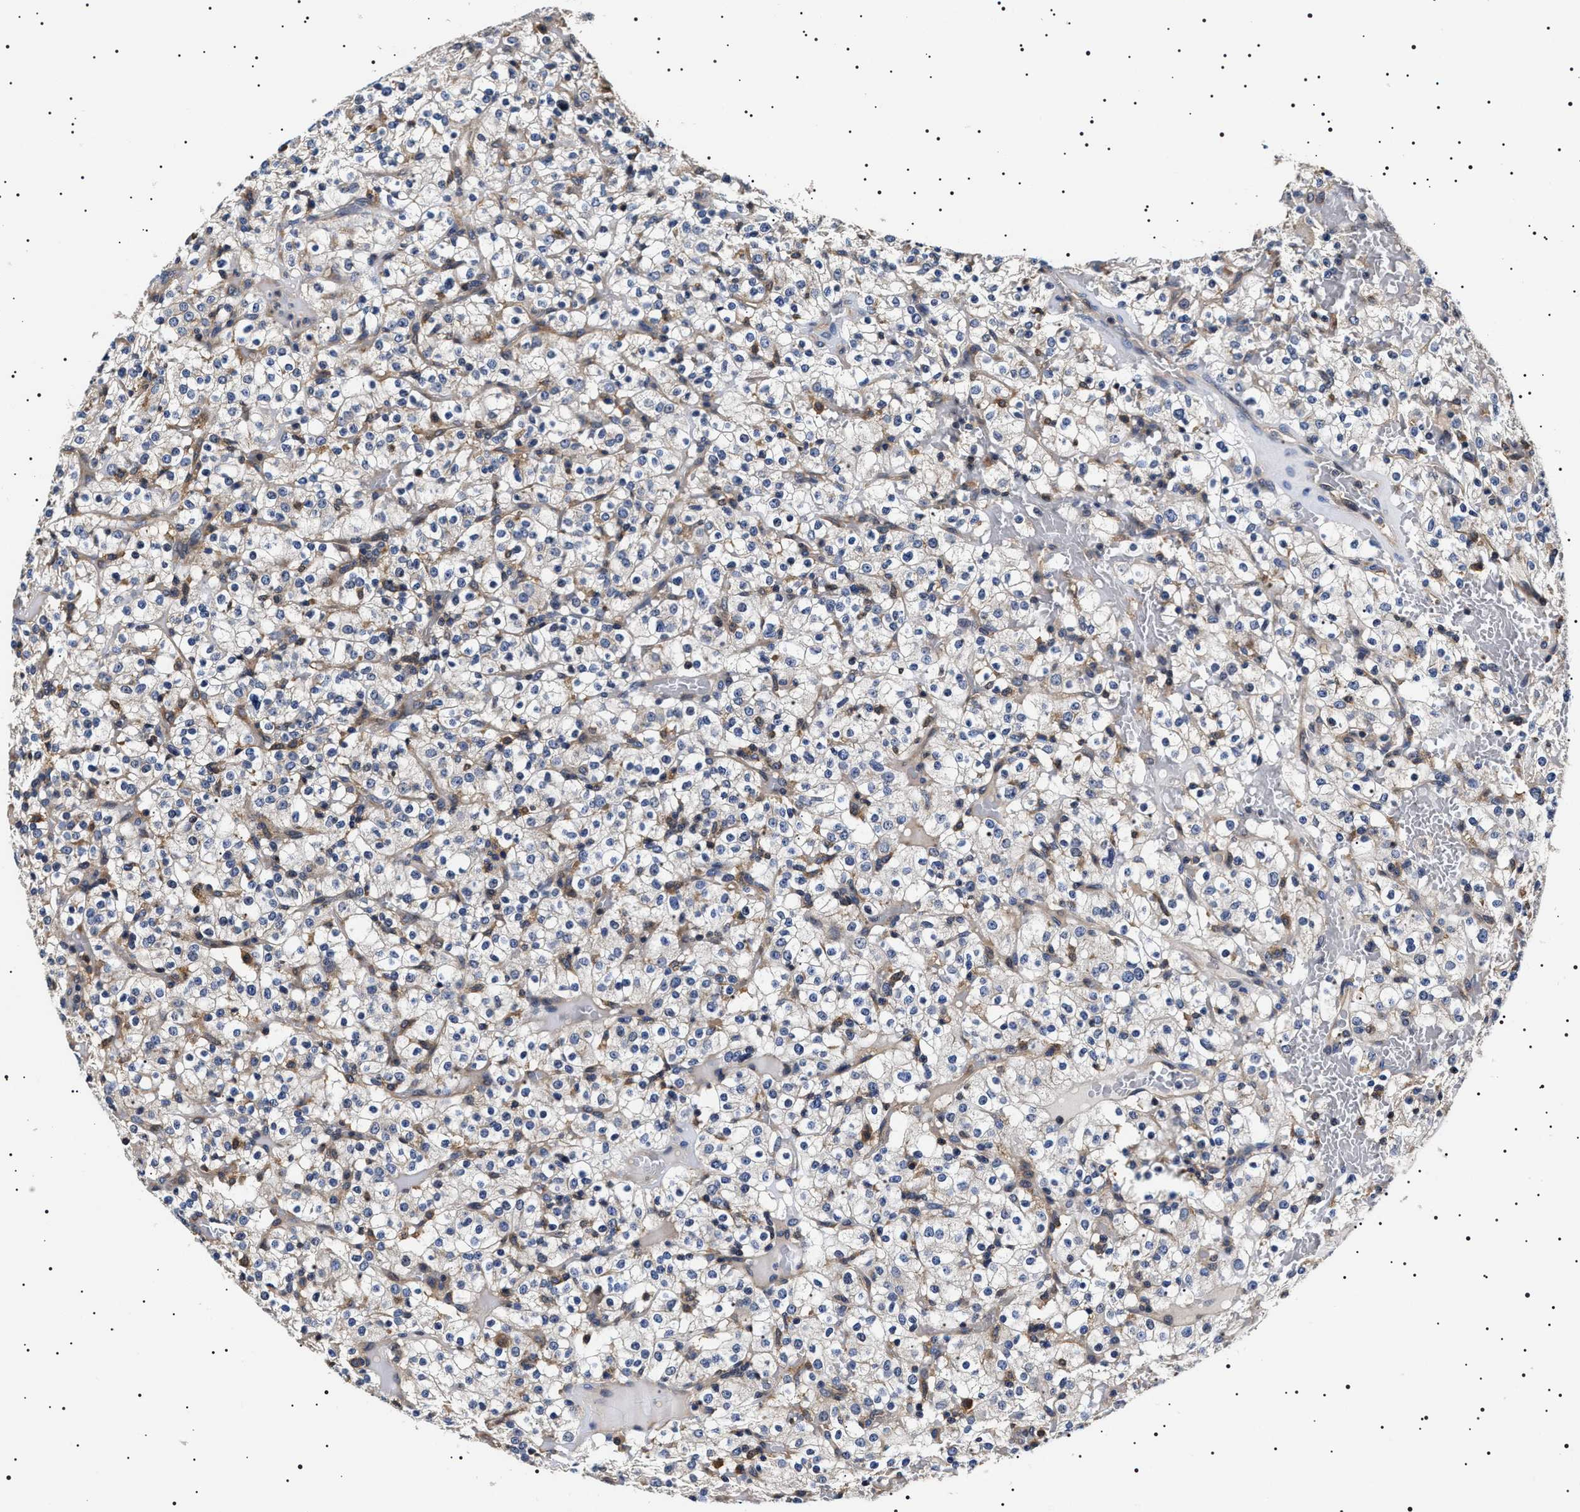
{"staining": {"intensity": "negative", "quantity": "none", "location": "none"}, "tissue": "renal cancer", "cell_type": "Tumor cells", "image_type": "cancer", "snomed": [{"axis": "morphology", "description": "Normal tissue, NOS"}, {"axis": "morphology", "description": "Adenocarcinoma, NOS"}, {"axis": "topography", "description": "Kidney"}], "caption": "This is a histopathology image of immunohistochemistry (IHC) staining of renal cancer (adenocarcinoma), which shows no staining in tumor cells.", "gene": "SLC4A7", "patient": {"sex": "female", "age": 72}}